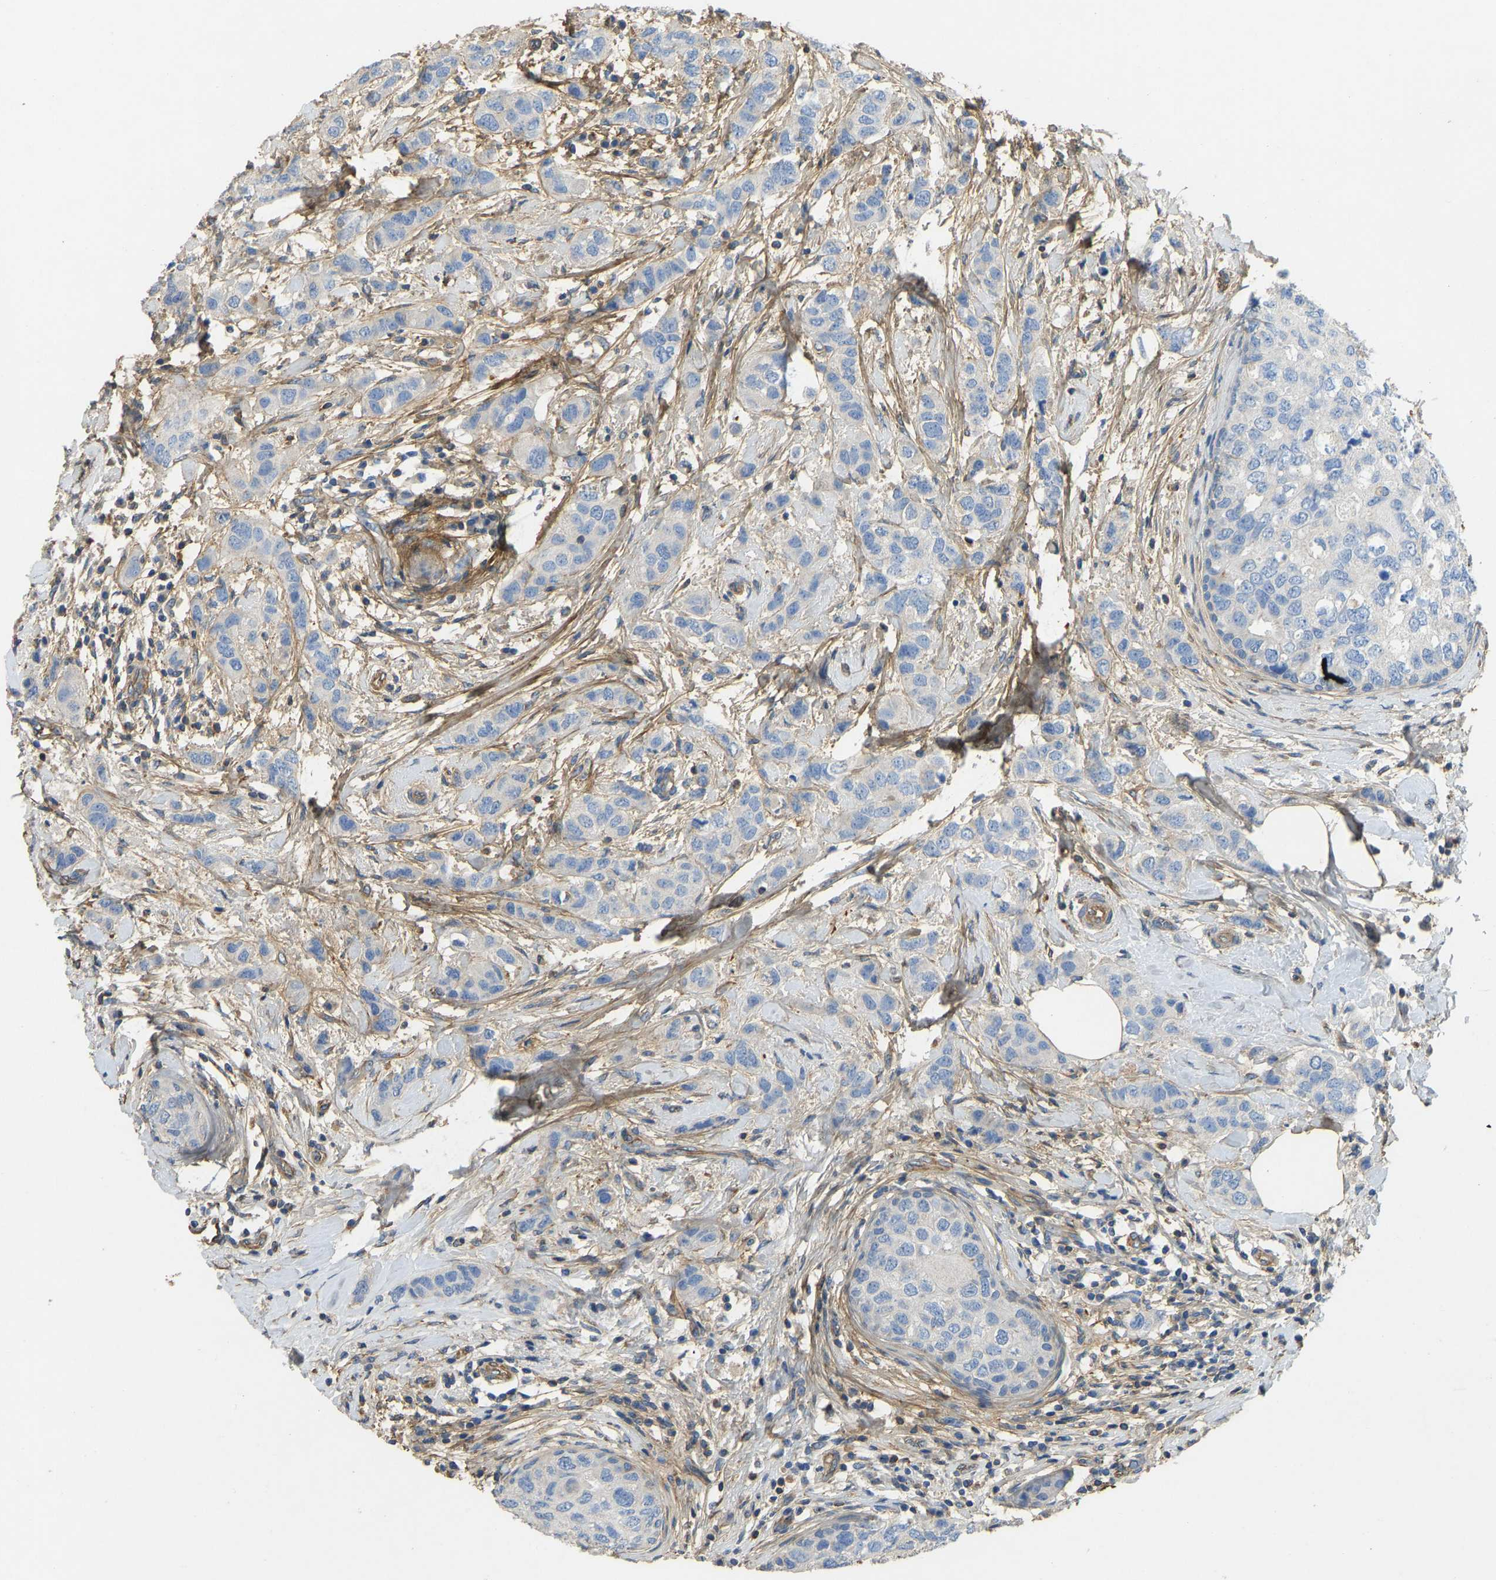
{"staining": {"intensity": "negative", "quantity": "none", "location": "none"}, "tissue": "breast cancer", "cell_type": "Tumor cells", "image_type": "cancer", "snomed": [{"axis": "morphology", "description": "Duct carcinoma"}, {"axis": "topography", "description": "Breast"}], "caption": "Protein analysis of breast cancer exhibits no significant positivity in tumor cells.", "gene": "TECTA", "patient": {"sex": "female", "age": 50}}